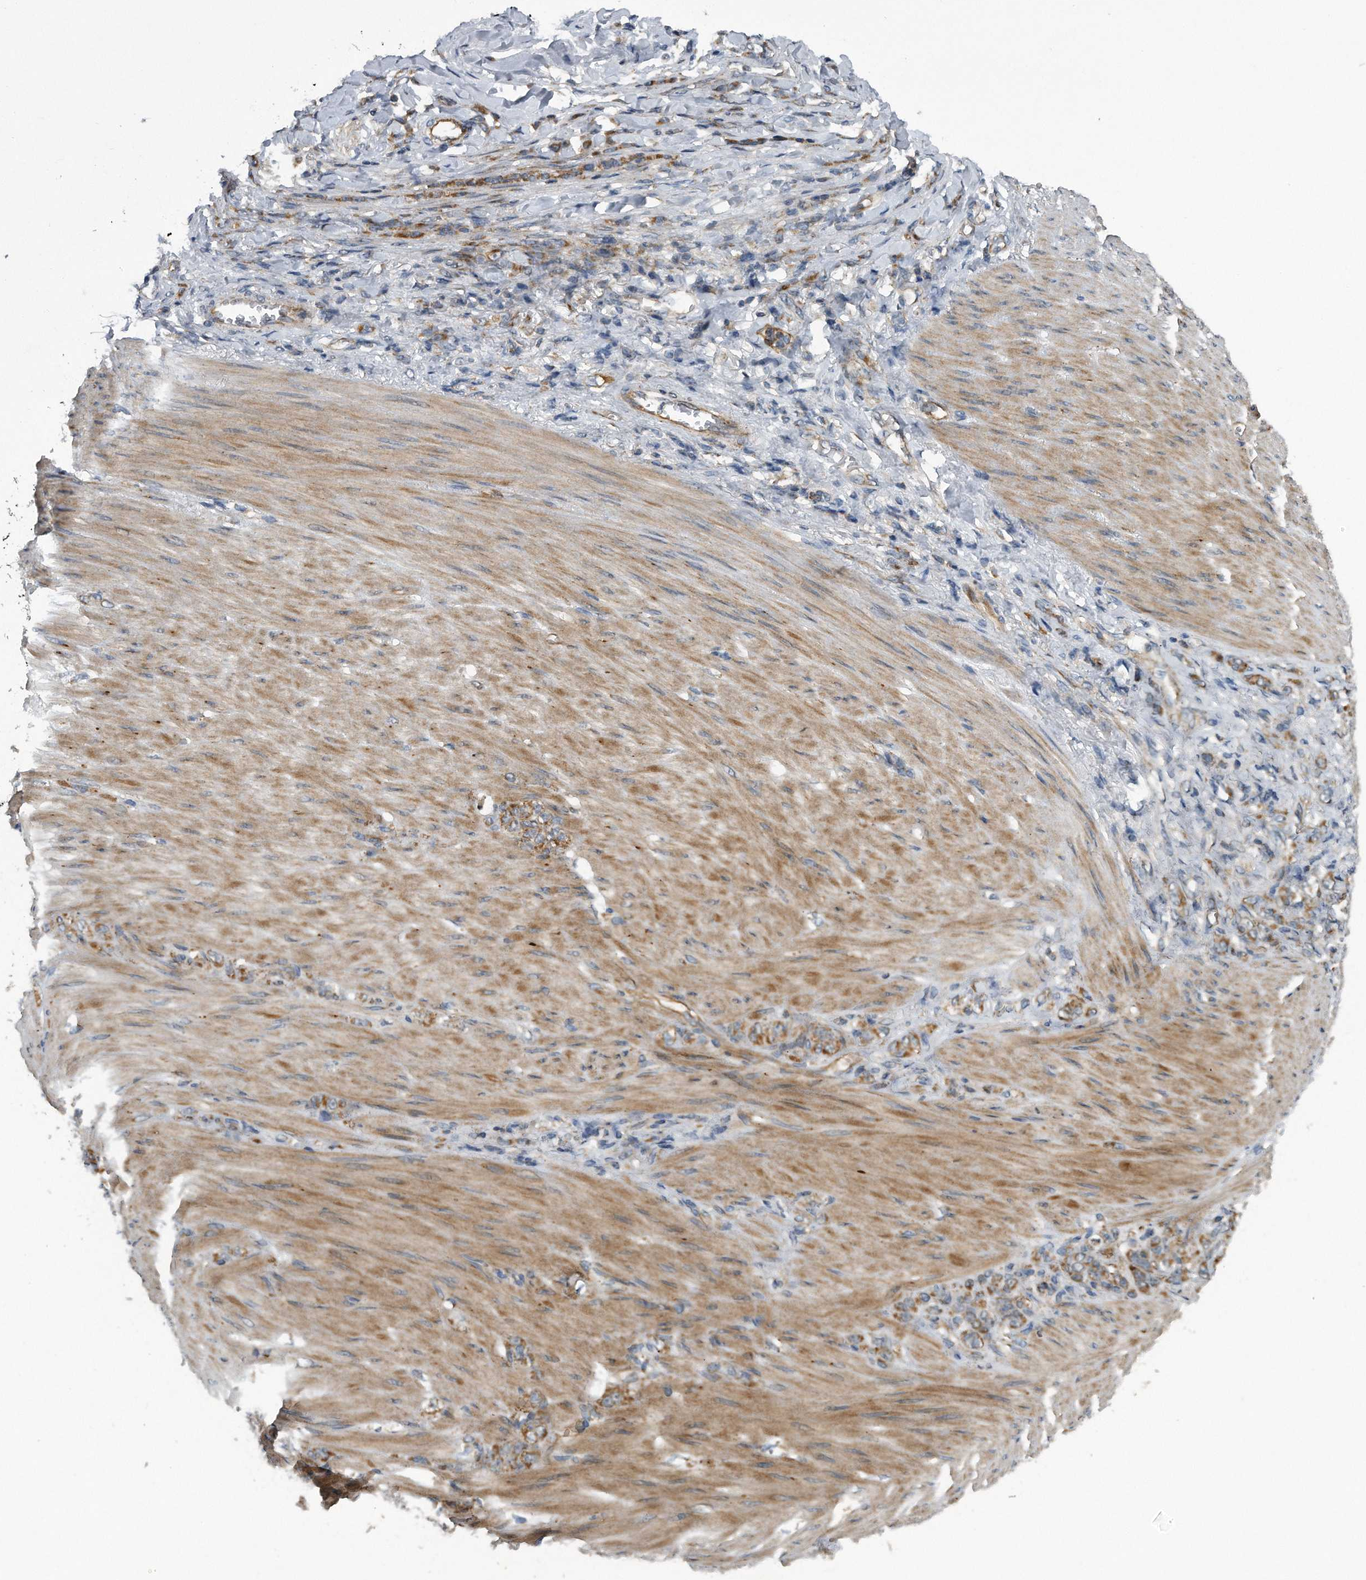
{"staining": {"intensity": "moderate", "quantity": ">75%", "location": "cytoplasmic/membranous"}, "tissue": "stomach cancer", "cell_type": "Tumor cells", "image_type": "cancer", "snomed": [{"axis": "morphology", "description": "Normal tissue, NOS"}, {"axis": "morphology", "description": "Adenocarcinoma, NOS"}, {"axis": "topography", "description": "Stomach"}], "caption": "Immunohistochemistry photomicrograph of stomach cancer (adenocarcinoma) stained for a protein (brown), which shows medium levels of moderate cytoplasmic/membranous expression in approximately >75% of tumor cells.", "gene": "LYRM4", "patient": {"sex": "male", "age": 82}}